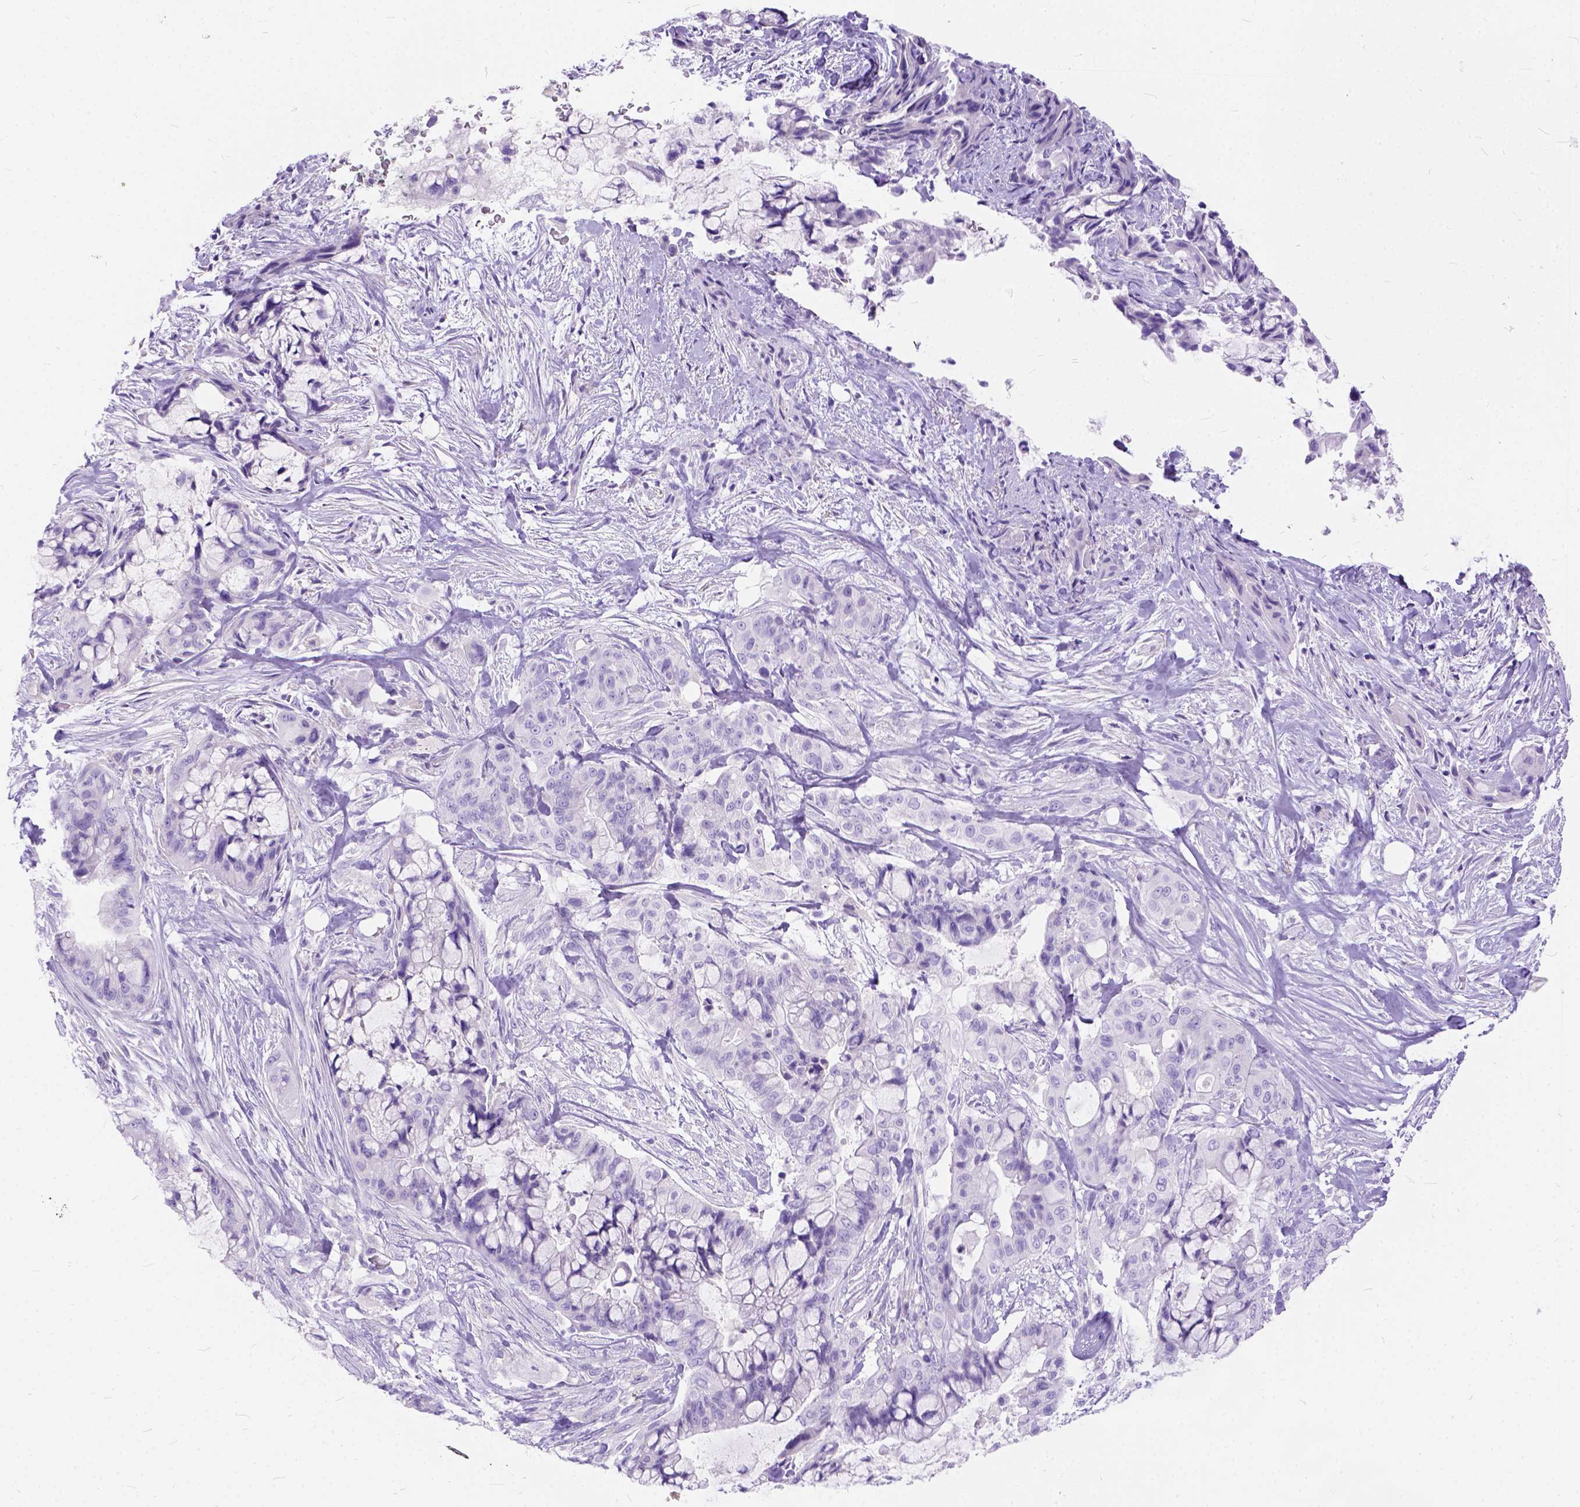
{"staining": {"intensity": "negative", "quantity": "none", "location": "none"}, "tissue": "pancreatic cancer", "cell_type": "Tumor cells", "image_type": "cancer", "snomed": [{"axis": "morphology", "description": "Adenocarcinoma, NOS"}, {"axis": "topography", "description": "Pancreas"}], "caption": "This is an IHC histopathology image of human adenocarcinoma (pancreatic). There is no expression in tumor cells.", "gene": "C1QTNF3", "patient": {"sex": "male", "age": 71}}